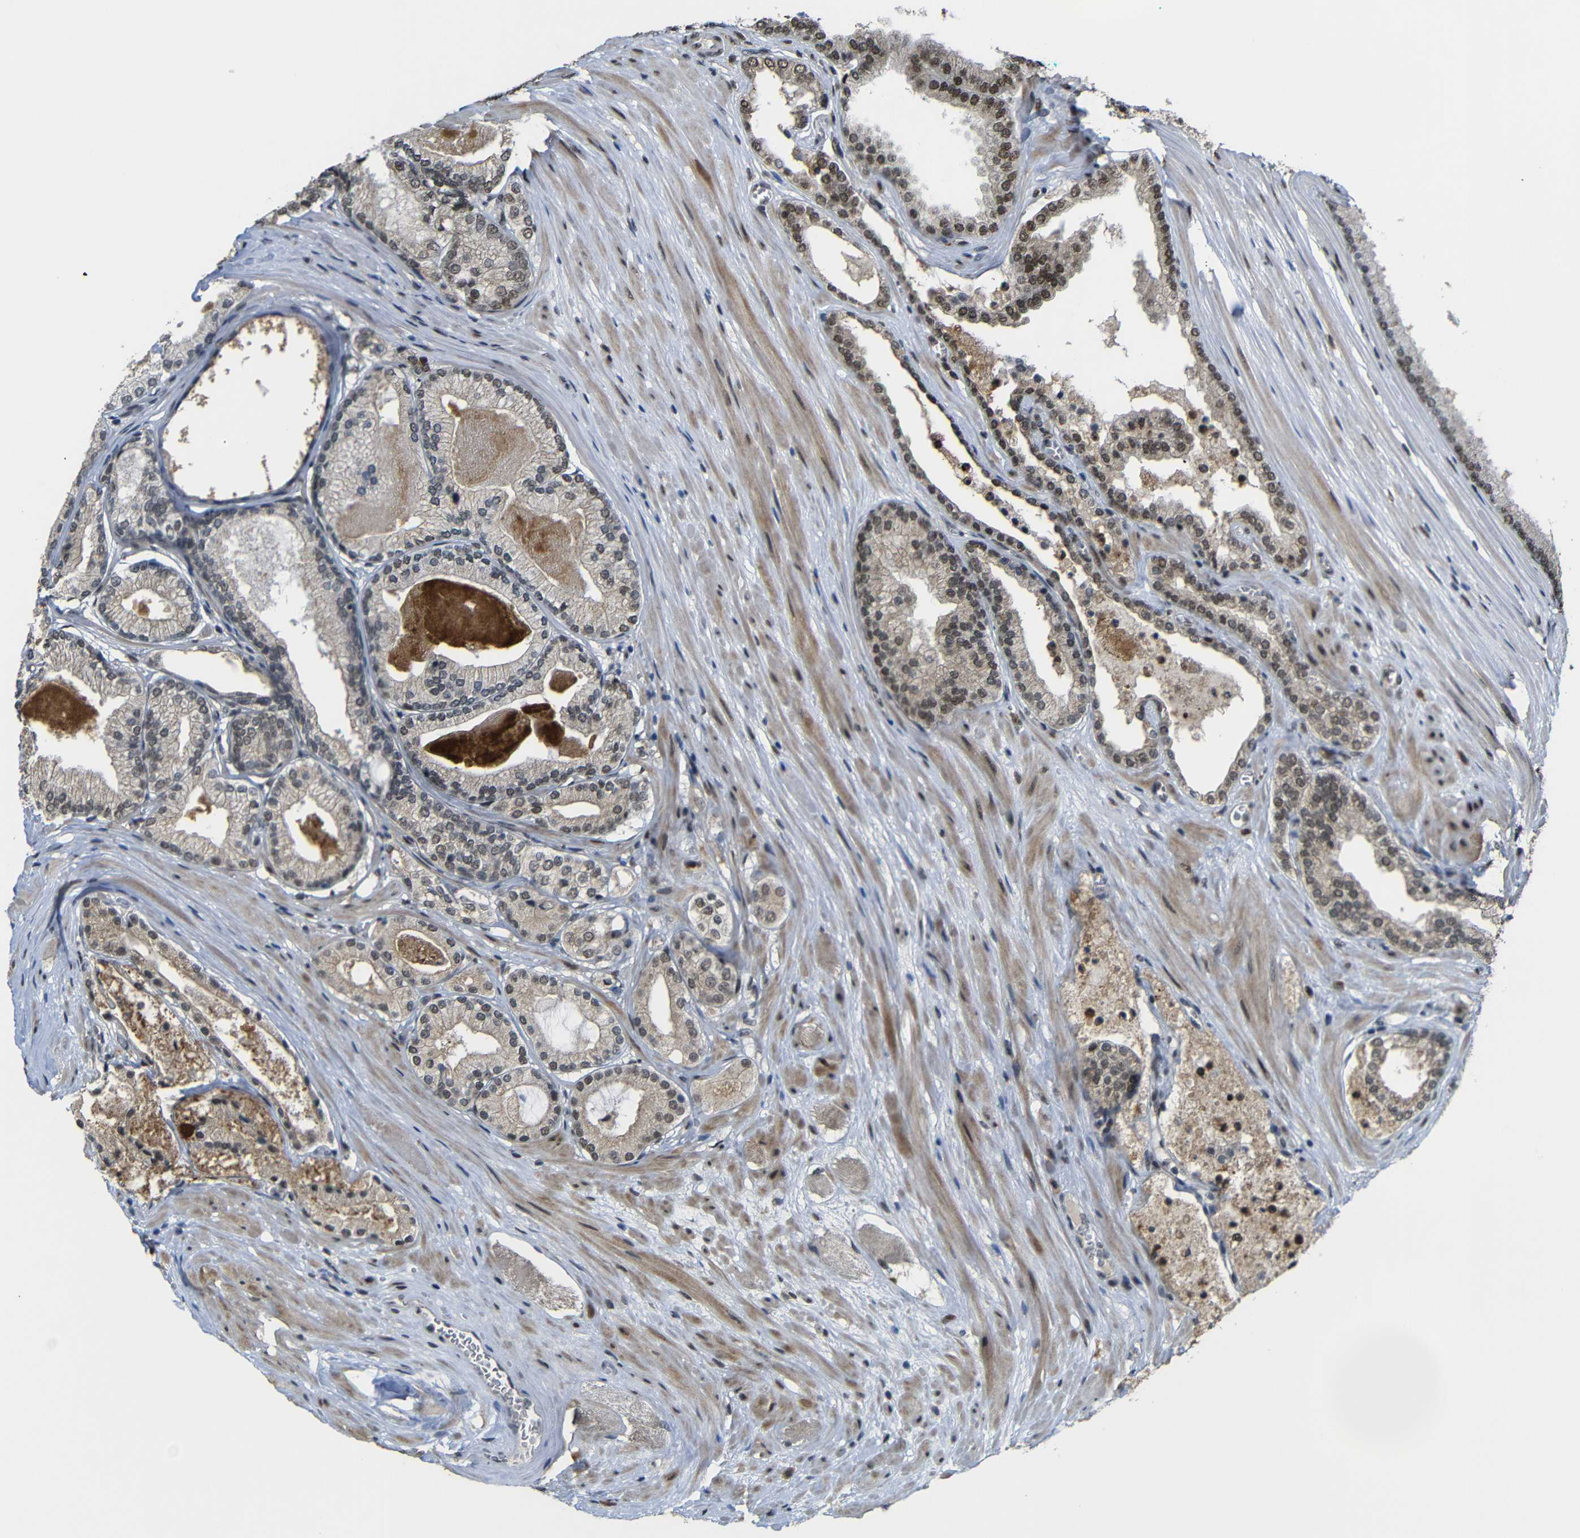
{"staining": {"intensity": "moderate", "quantity": "25%-75%", "location": "cytoplasmic/membranous,nuclear"}, "tissue": "prostate cancer", "cell_type": "Tumor cells", "image_type": "cancer", "snomed": [{"axis": "morphology", "description": "Adenocarcinoma, High grade"}, {"axis": "topography", "description": "Prostate"}], "caption": "Protein staining demonstrates moderate cytoplasmic/membranous and nuclear expression in about 25%-75% of tumor cells in prostate cancer. (DAB IHC with brightfield microscopy, high magnification).", "gene": "TCF7L2", "patient": {"sex": "male", "age": 59}}